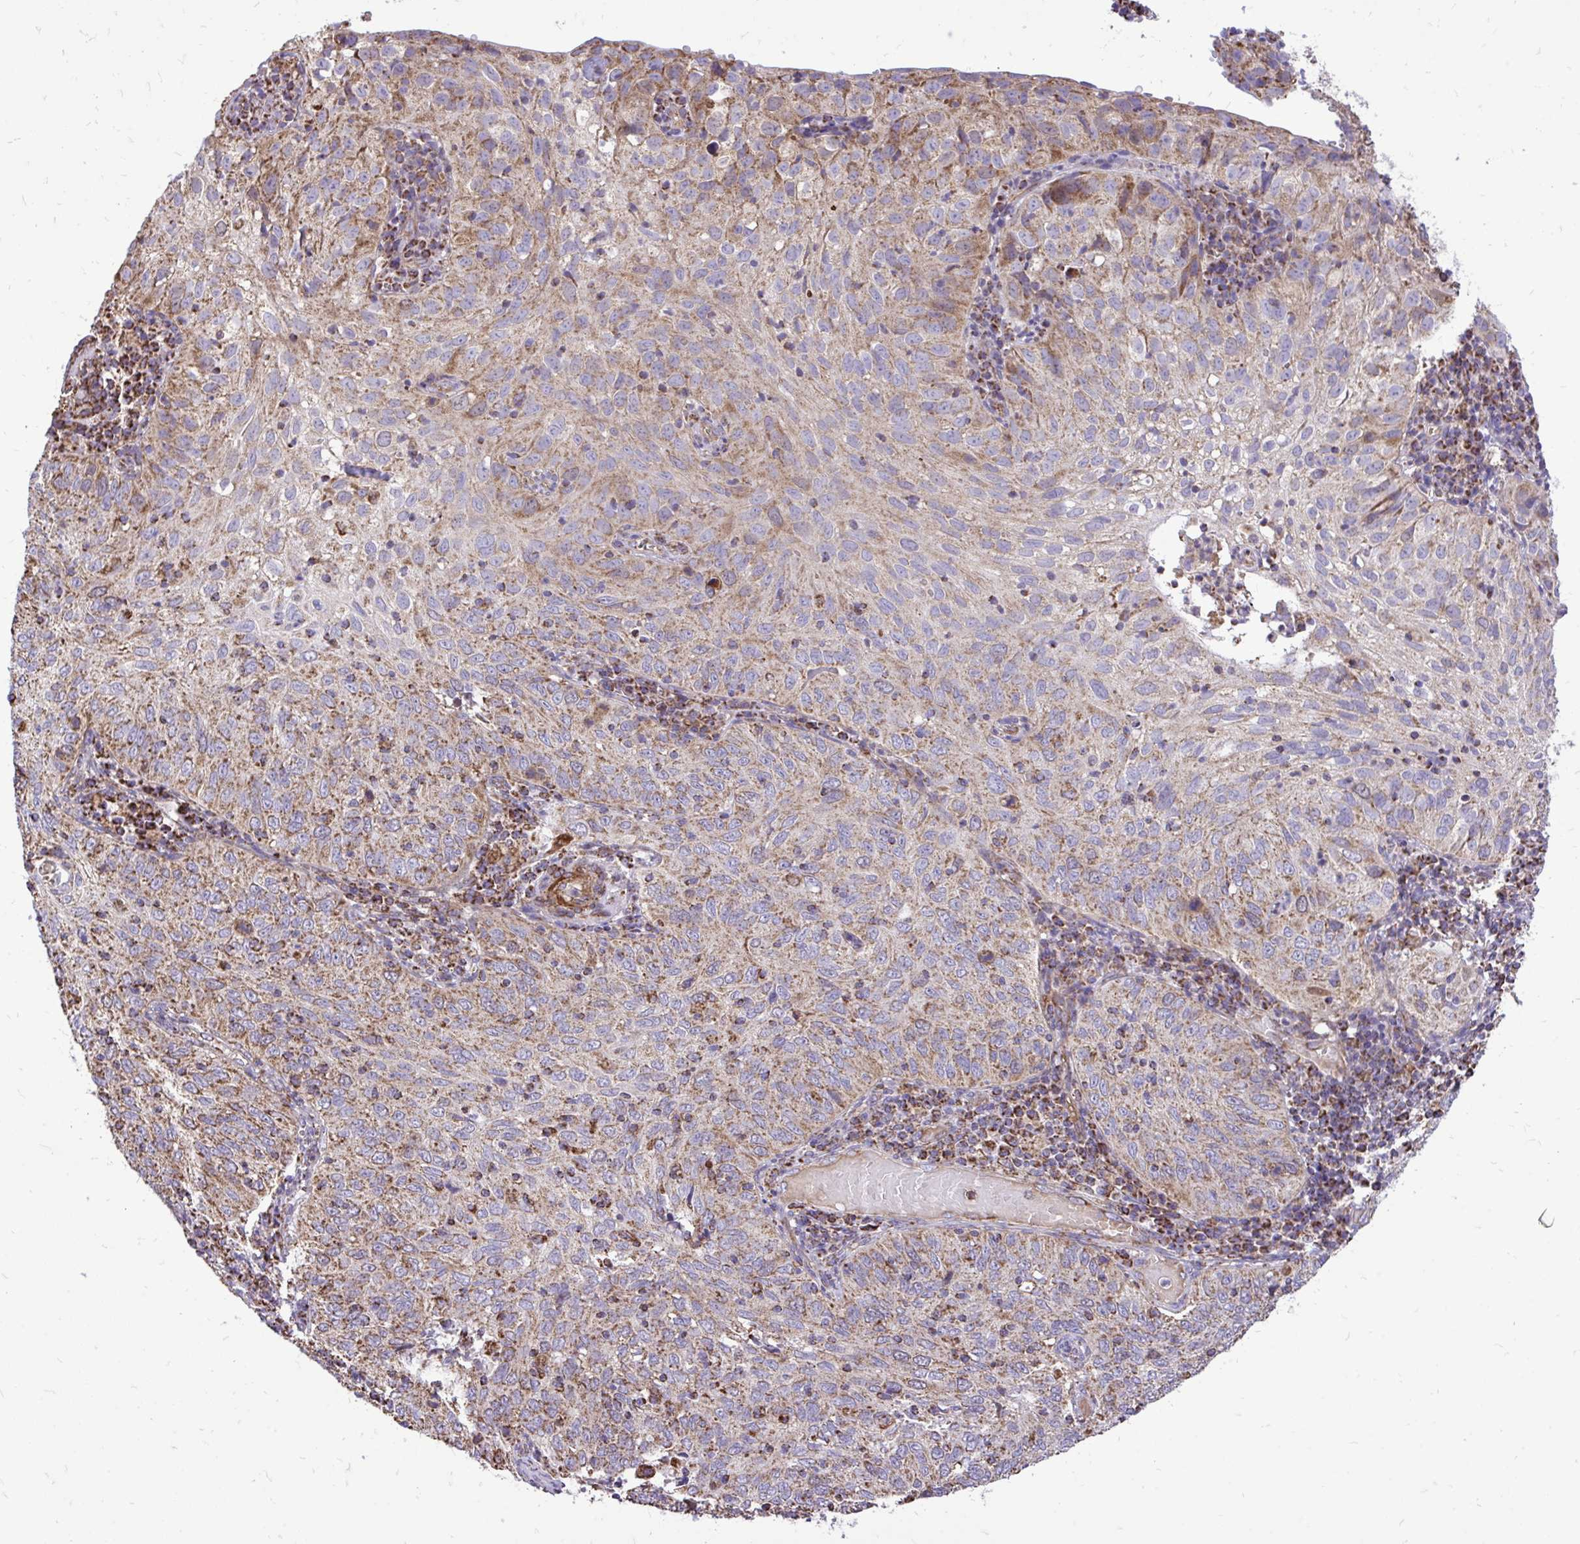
{"staining": {"intensity": "moderate", "quantity": ">75%", "location": "cytoplasmic/membranous"}, "tissue": "cervical cancer", "cell_type": "Tumor cells", "image_type": "cancer", "snomed": [{"axis": "morphology", "description": "Squamous cell carcinoma, NOS"}, {"axis": "topography", "description": "Cervix"}], "caption": "Protein staining of cervical cancer tissue reveals moderate cytoplasmic/membranous staining in approximately >75% of tumor cells. The staining was performed using DAB, with brown indicating positive protein expression. Nuclei are stained blue with hematoxylin.", "gene": "UBE2C", "patient": {"sex": "female", "age": 52}}